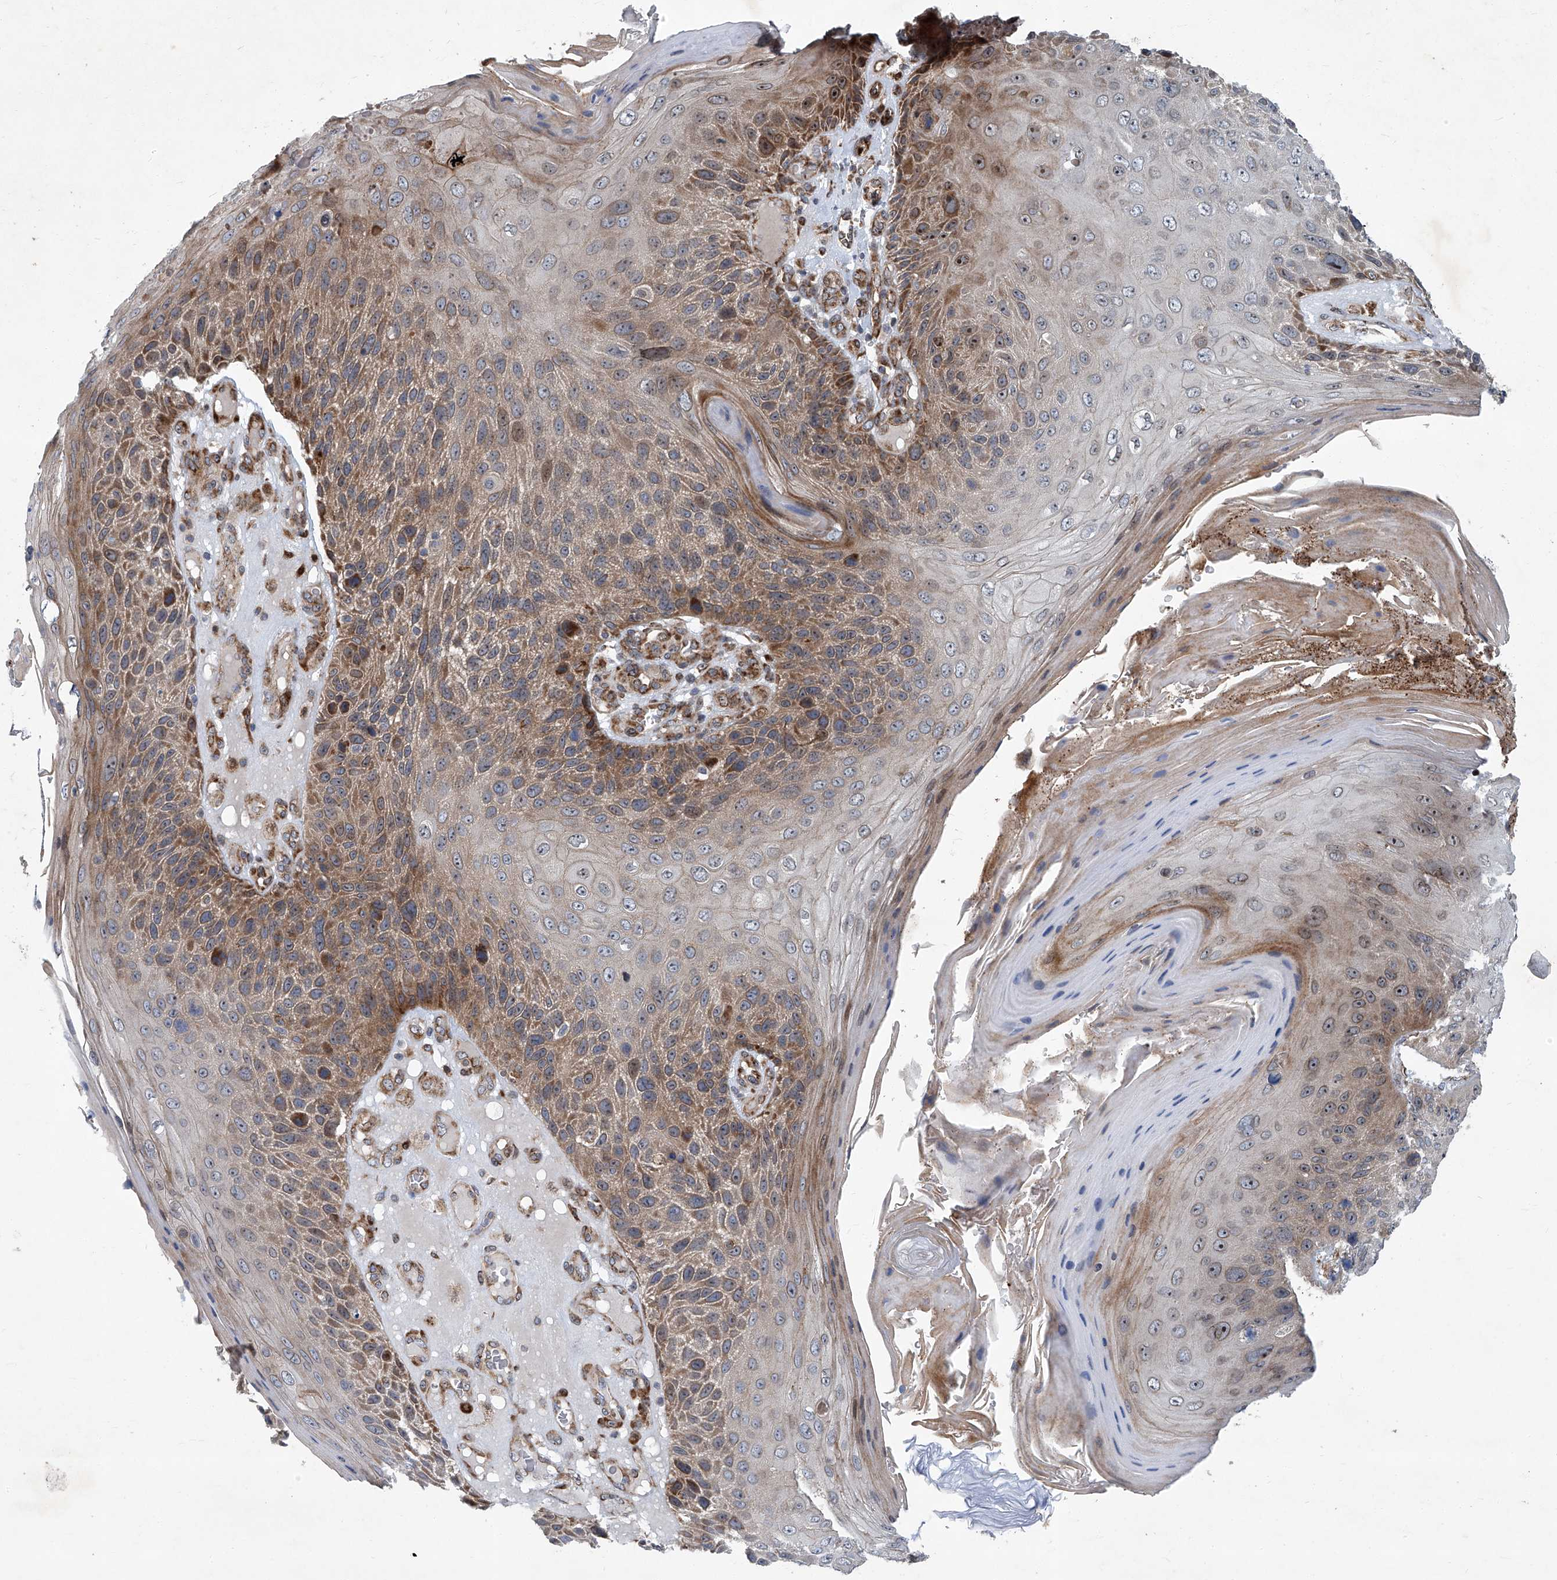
{"staining": {"intensity": "moderate", "quantity": ">75%", "location": "cytoplasmic/membranous,nuclear"}, "tissue": "skin cancer", "cell_type": "Tumor cells", "image_type": "cancer", "snomed": [{"axis": "morphology", "description": "Squamous cell carcinoma, NOS"}, {"axis": "topography", "description": "Skin"}], "caption": "A photomicrograph of skin squamous cell carcinoma stained for a protein demonstrates moderate cytoplasmic/membranous and nuclear brown staining in tumor cells. (Brightfield microscopy of DAB IHC at high magnification).", "gene": "GPR132", "patient": {"sex": "female", "age": 88}}